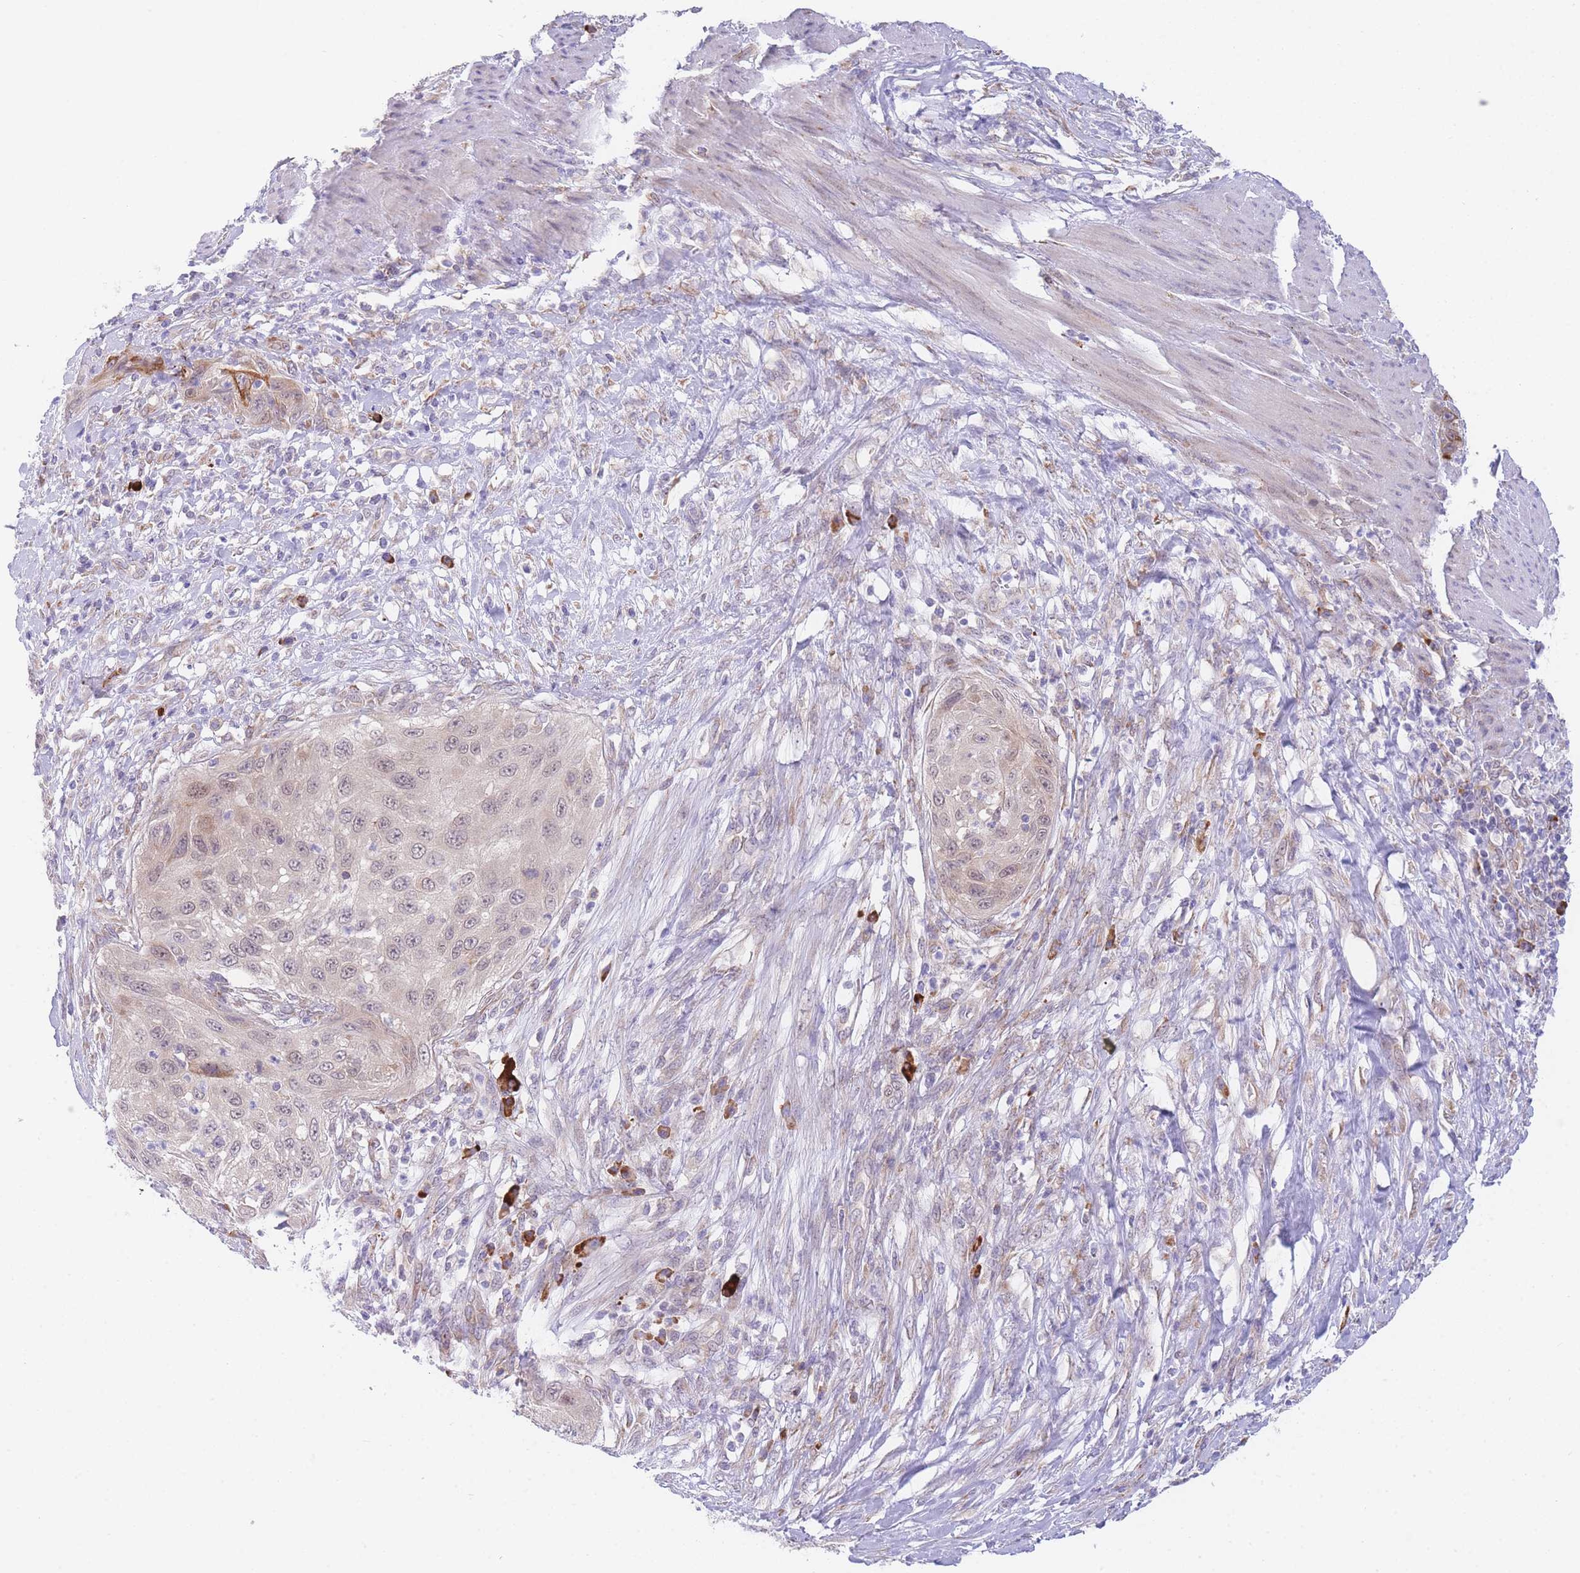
{"staining": {"intensity": "moderate", "quantity": "<25%", "location": "cytoplasmic/membranous"}, "tissue": "cervical cancer", "cell_type": "Tumor cells", "image_type": "cancer", "snomed": [{"axis": "morphology", "description": "Squamous cell carcinoma, NOS"}, {"axis": "topography", "description": "Cervix"}], "caption": "Protein positivity by immunohistochemistry (IHC) reveals moderate cytoplasmic/membranous expression in about <25% of tumor cells in squamous cell carcinoma (cervical).", "gene": "ZNF510", "patient": {"sex": "female", "age": 42}}